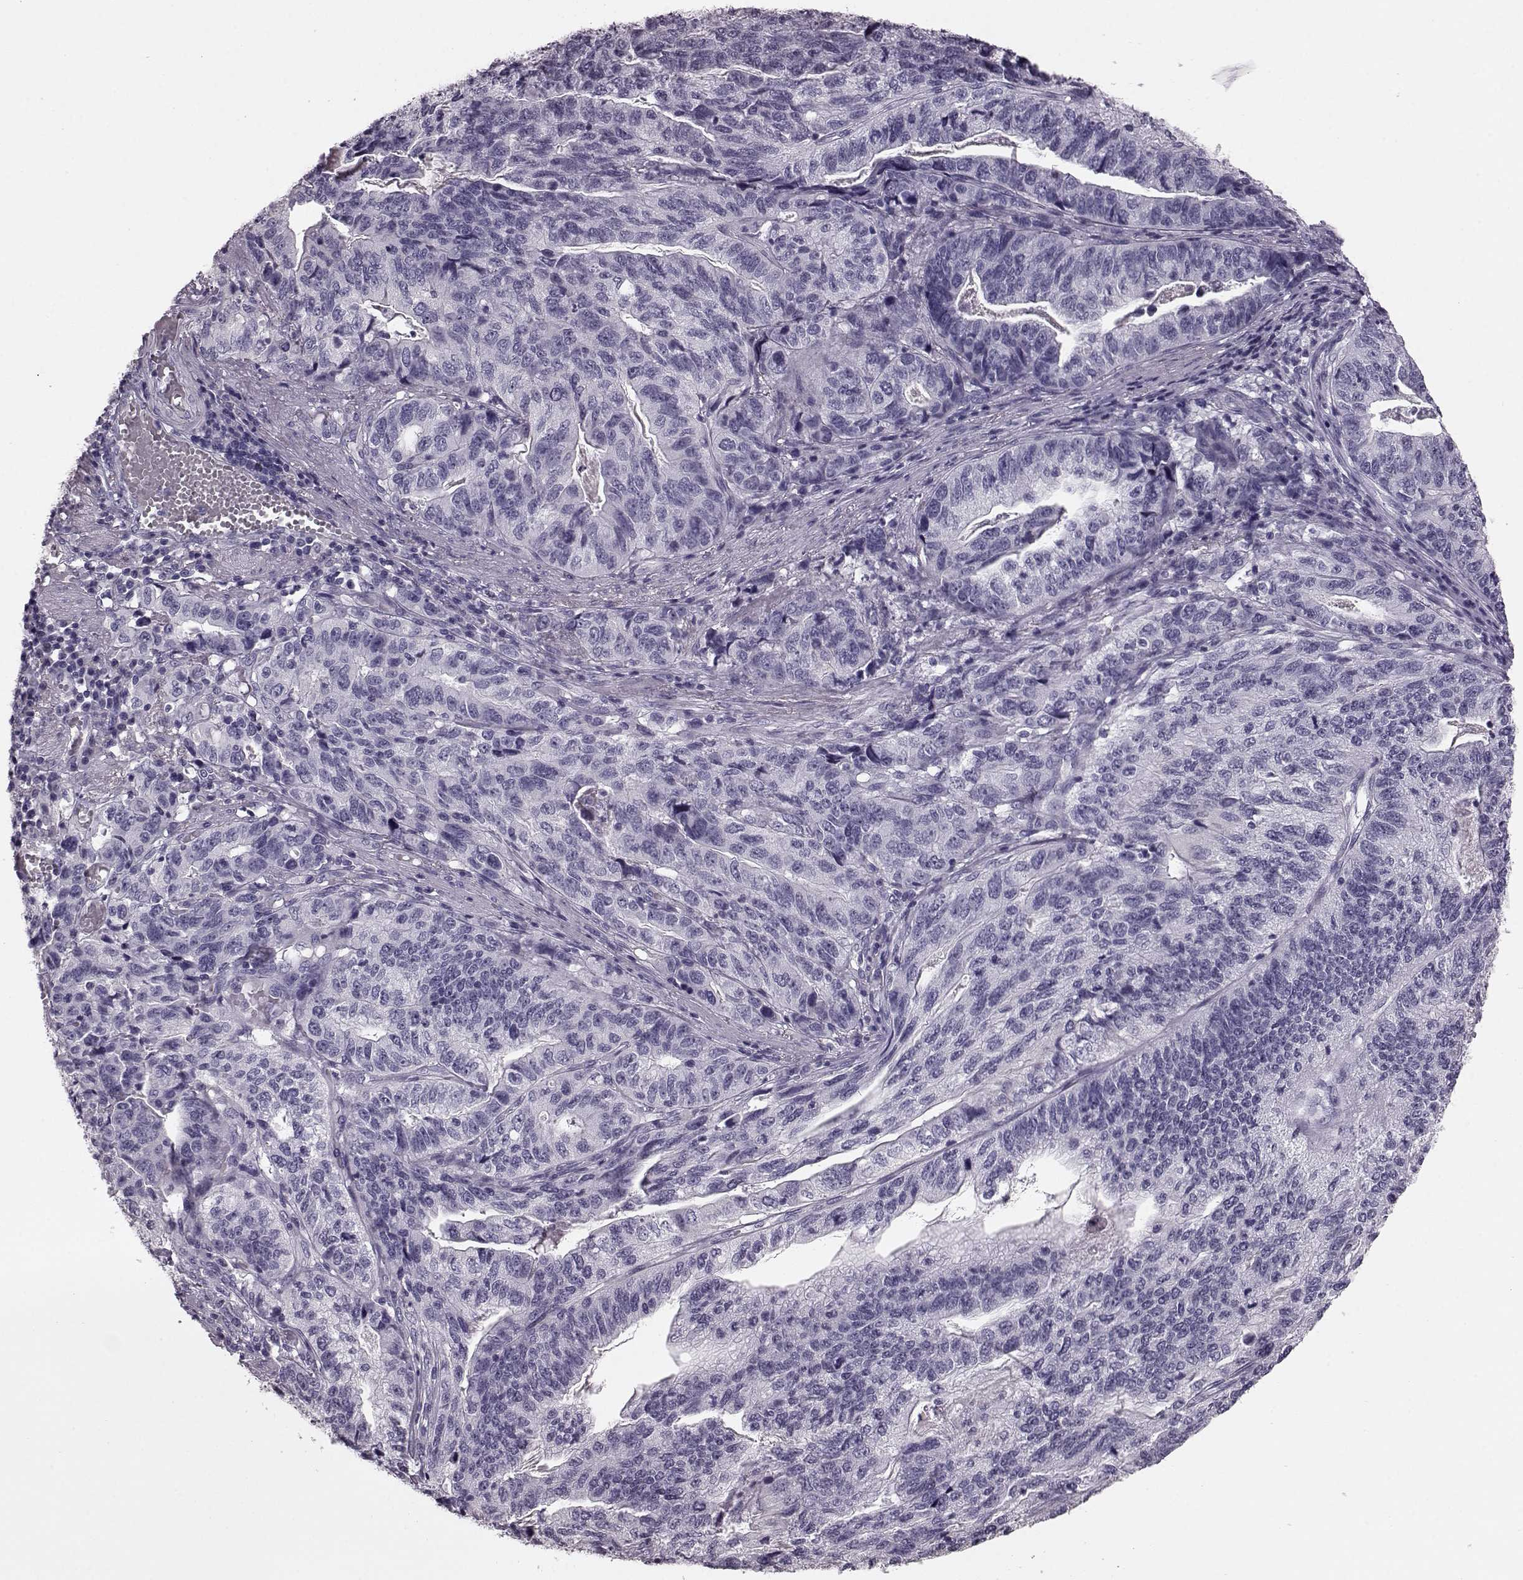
{"staining": {"intensity": "negative", "quantity": "none", "location": "none"}, "tissue": "stomach cancer", "cell_type": "Tumor cells", "image_type": "cancer", "snomed": [{"axis": "morphology", "description": "Adenocarcinoma, NOS"}, {"axis": "topography", "description": "Stomach, upper"}], "caption": "Image shows no protein positivity in tumor cells of stomach adenocarcinoma tissue.", "gene": "CRYBA2", "patient": {"sex": "female", "age": 67}}